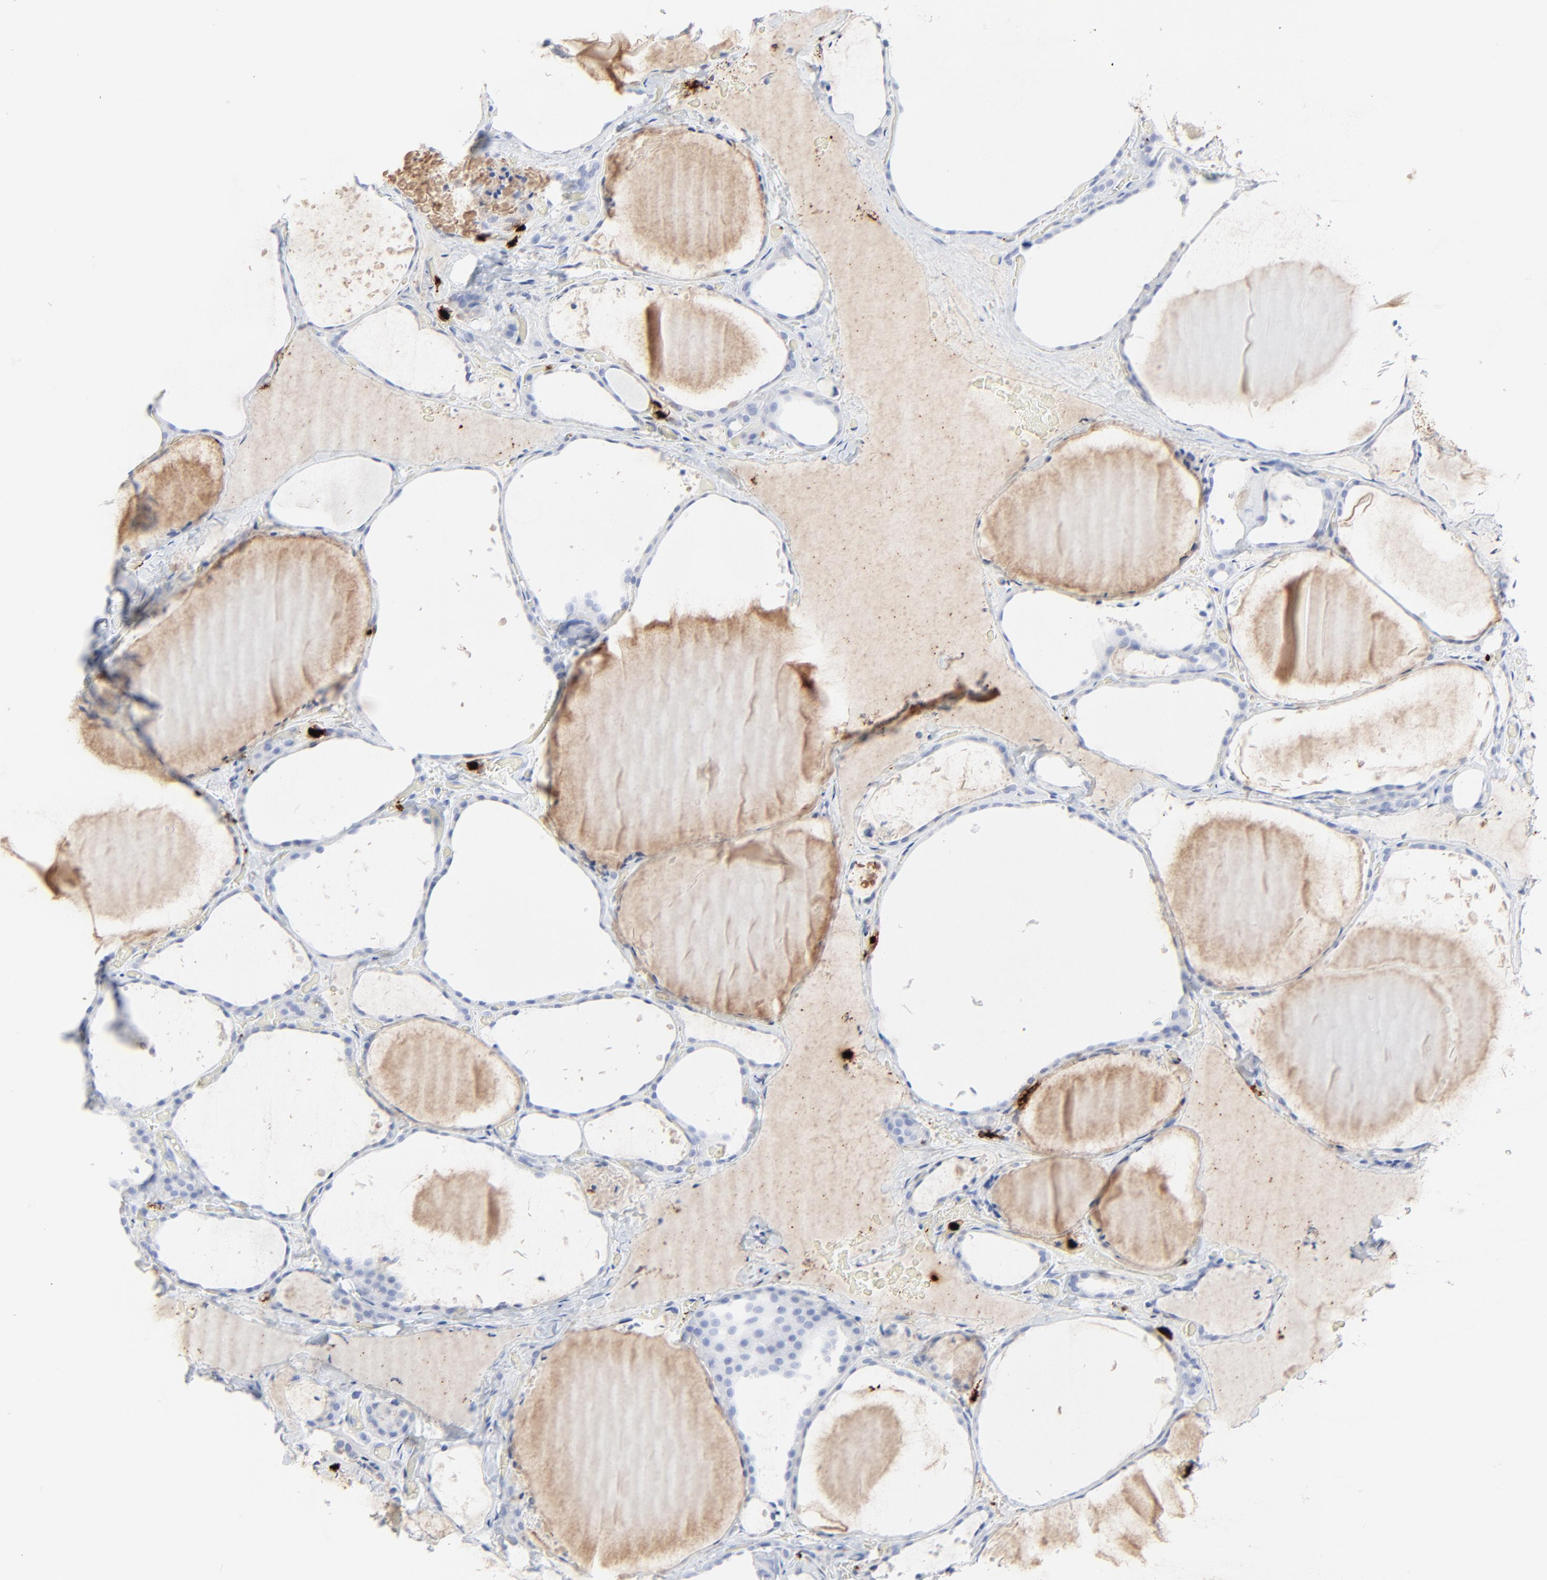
{"staining": {"intensity": "negative", "quantity": "none", "location": "none"}, "tissue": "thyroid gland", "cell_type": "Glandular cells", "image_type": "normal", "snomed": [{"axis": "morphology", "description": "Normal tissue, NOS"}, {"axis": "topography", "description": "Thyroid gland"}], "caption": "Glandular cells are negative for protein expression in normal human thyroid gland. (DAB immunohistochemistry with hematoxylin counter stain).", "gene": "LCN2", "patient": {"sex": "female", "age": 22}}